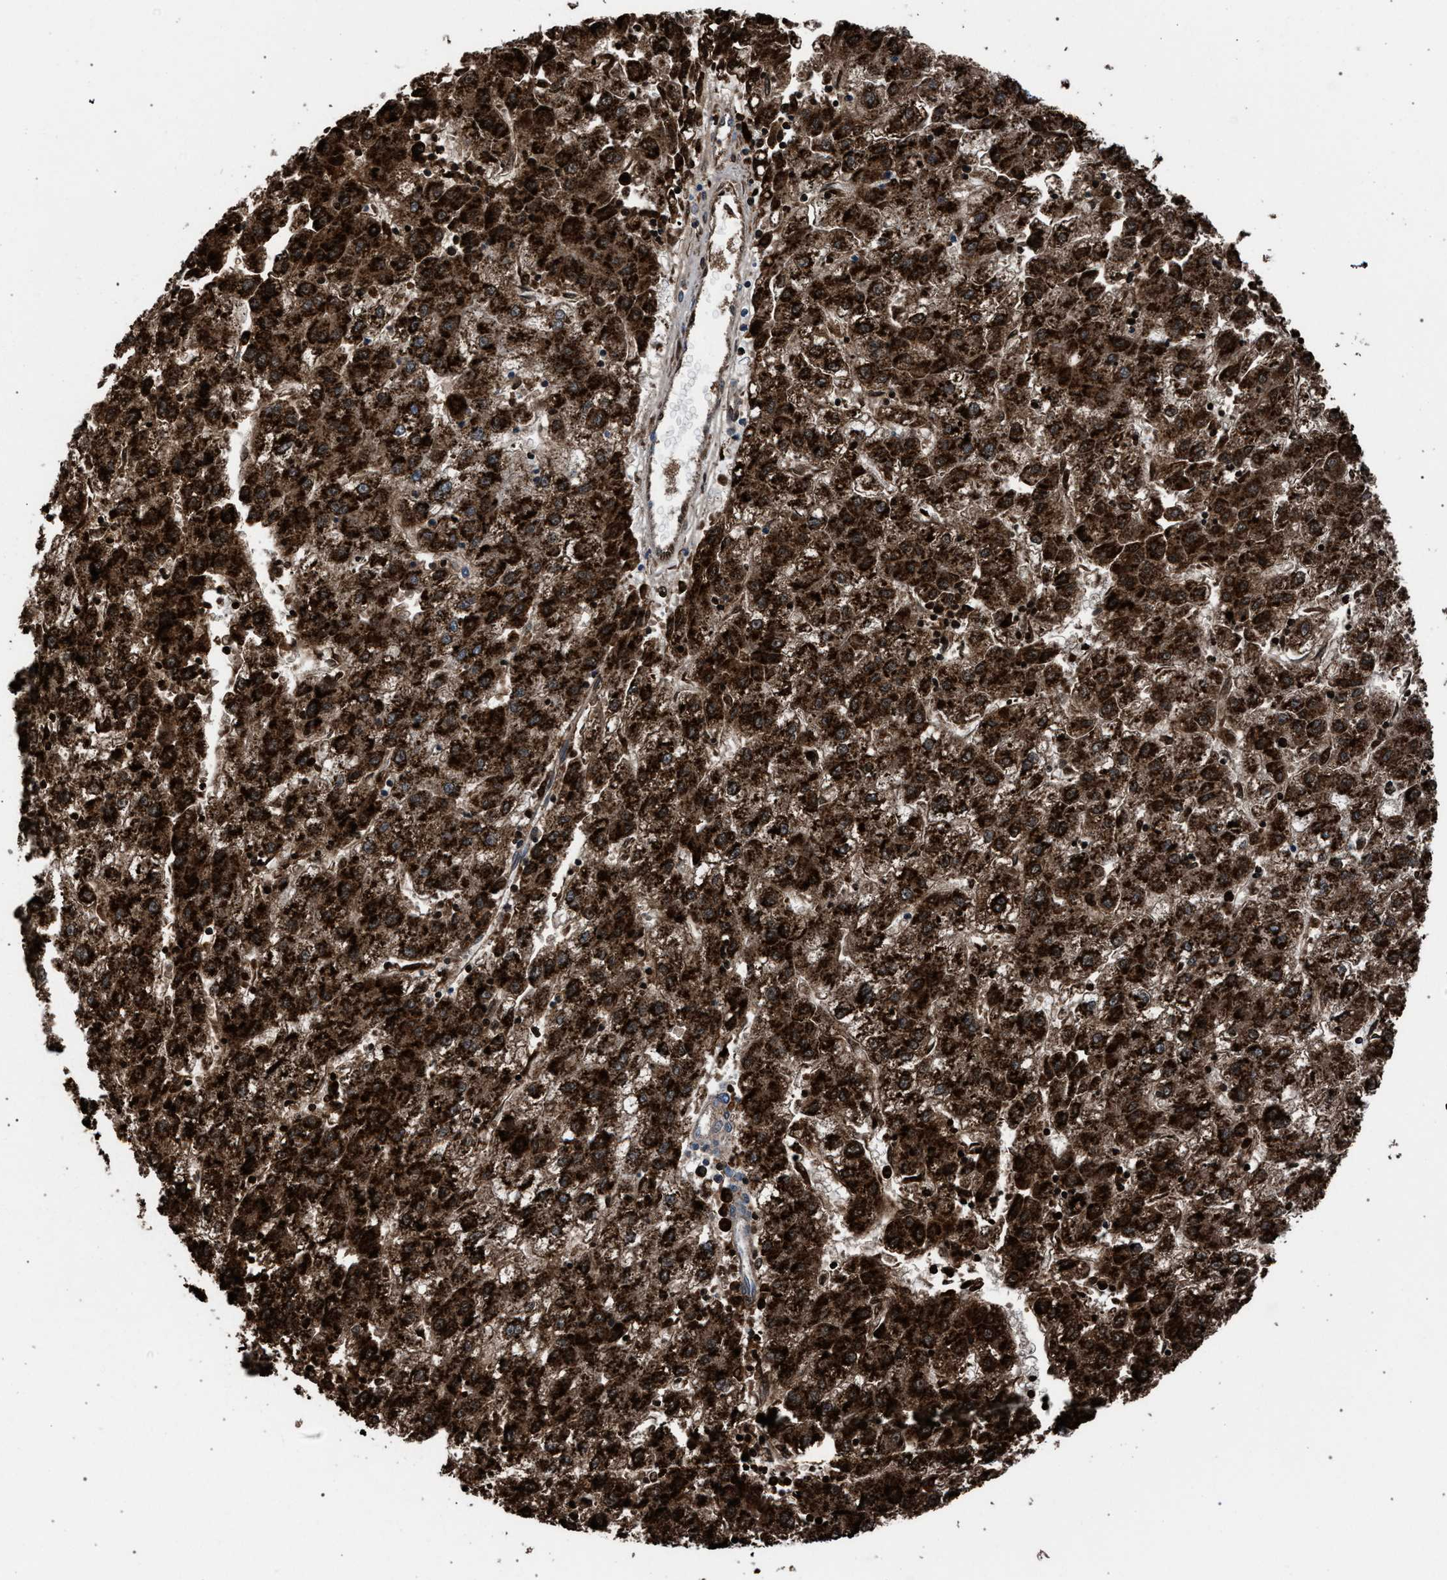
{"staining": {"intensity": "strong", "quantity": ">75%", "location": "cytoplasmic/membranous"}, "tissue": "liver cancer", "cell_type": "Tumor cells", "image_type": "cancer", "snomed": [{"axis": "morphology", "description": "Carcinoma, Hepatocellular, NOS"}, {"axis": "topography", "description": "Liver"}], "caption": "A high amount of strong cytoplasmic/membranous staining is appreciated in approximately >75% of tumor cells in hepatocellular carcinoma (liver) tissue.", "gene": "HSD17B4", "patient": {"sex": "male", "age": 72}}